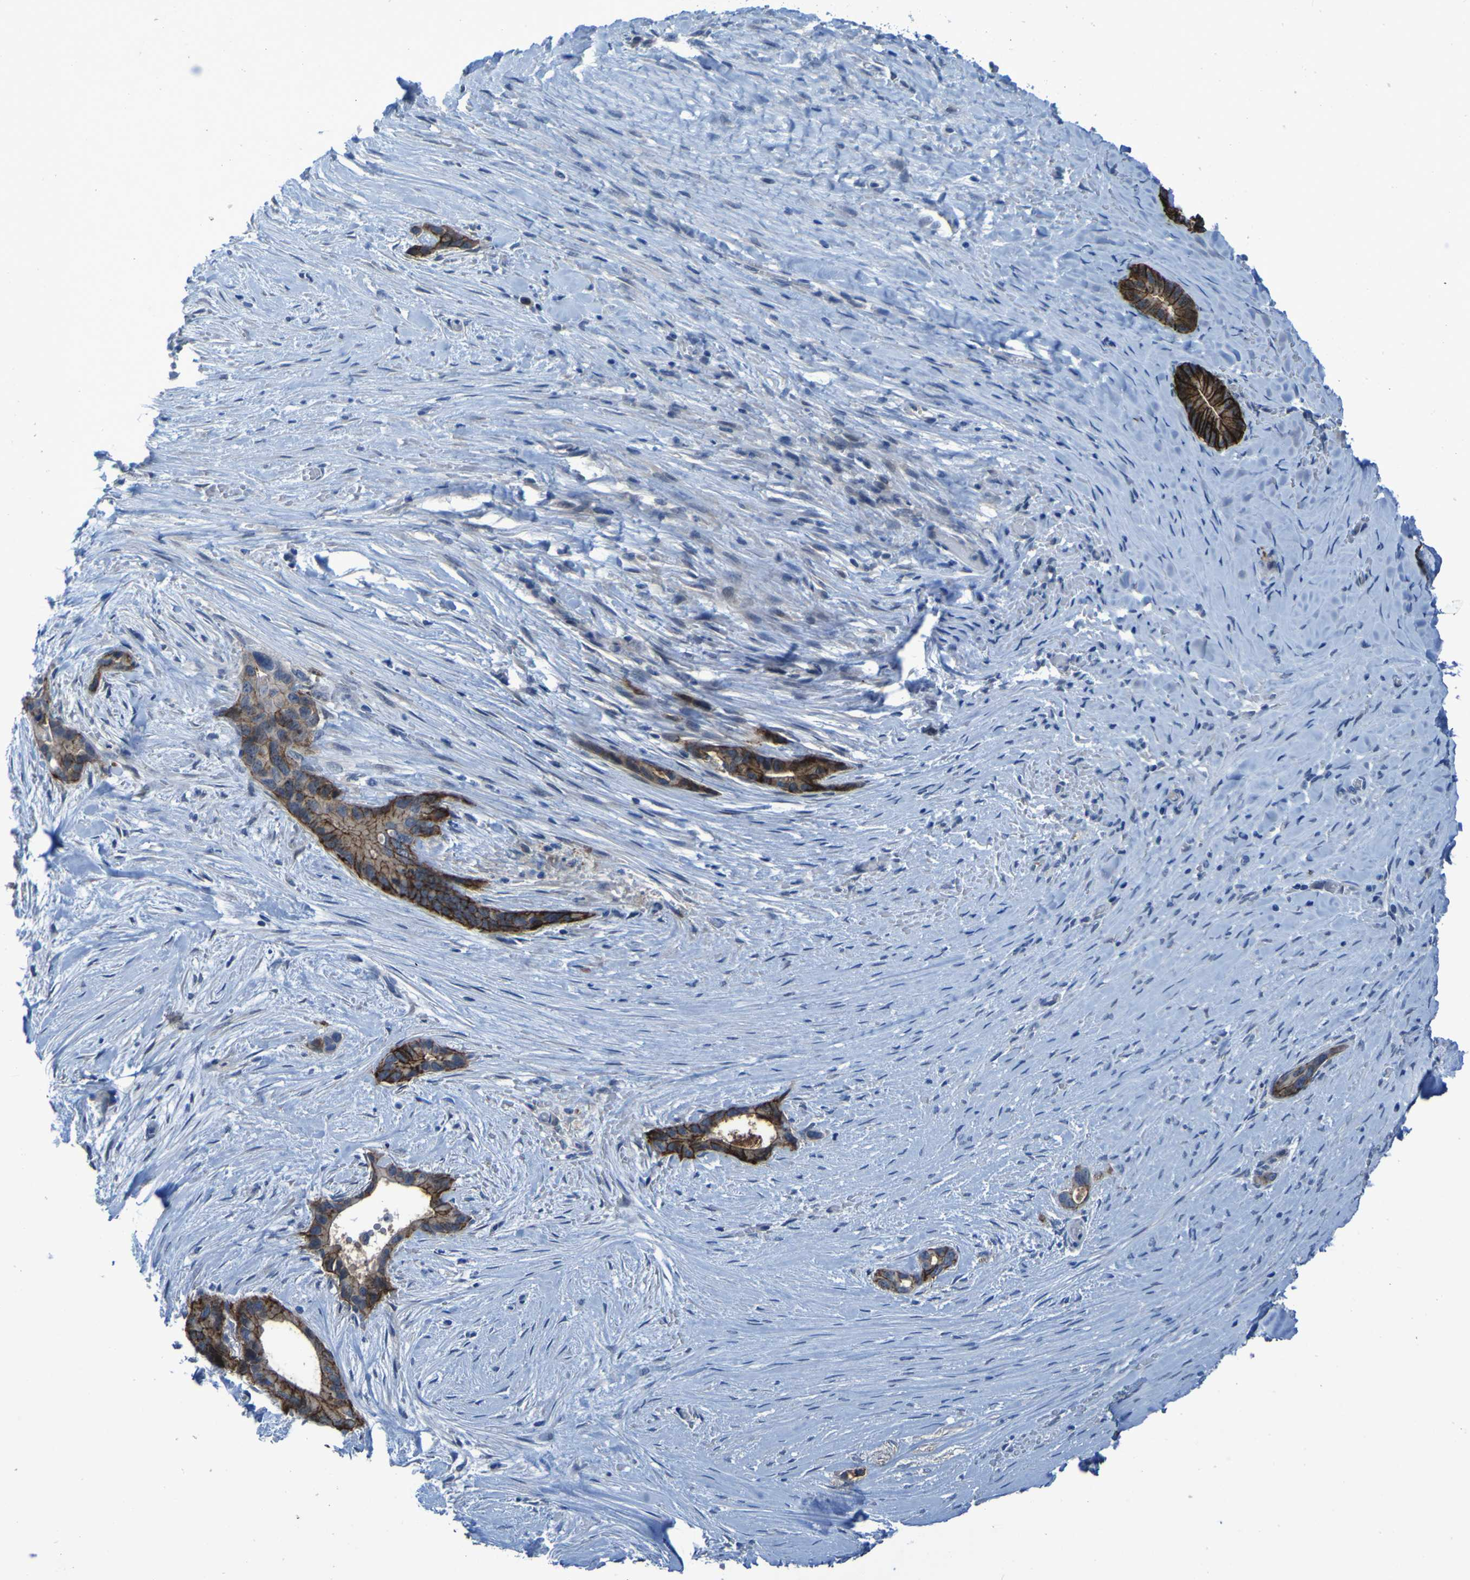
{"staining": {"intensity": "strong", "quantity": ">75%", "location": "cytoplasmic/membranous"}, "tissue": "liver cancer", "cell_type": "Tumor cells", "image_type": "cancer", "snomed": [{"axis": "morphology", "description": "Cholangiocarcinoma"}, {"axis": "topography", "description": "Liver"}], "caption": "Strong cytoplasmic/membranous protein positivity is seen in approximately >75% of tumor cells in liver cancer.", "gene": "CLDN18", "patient": {"sex": "female", "age": 55}}